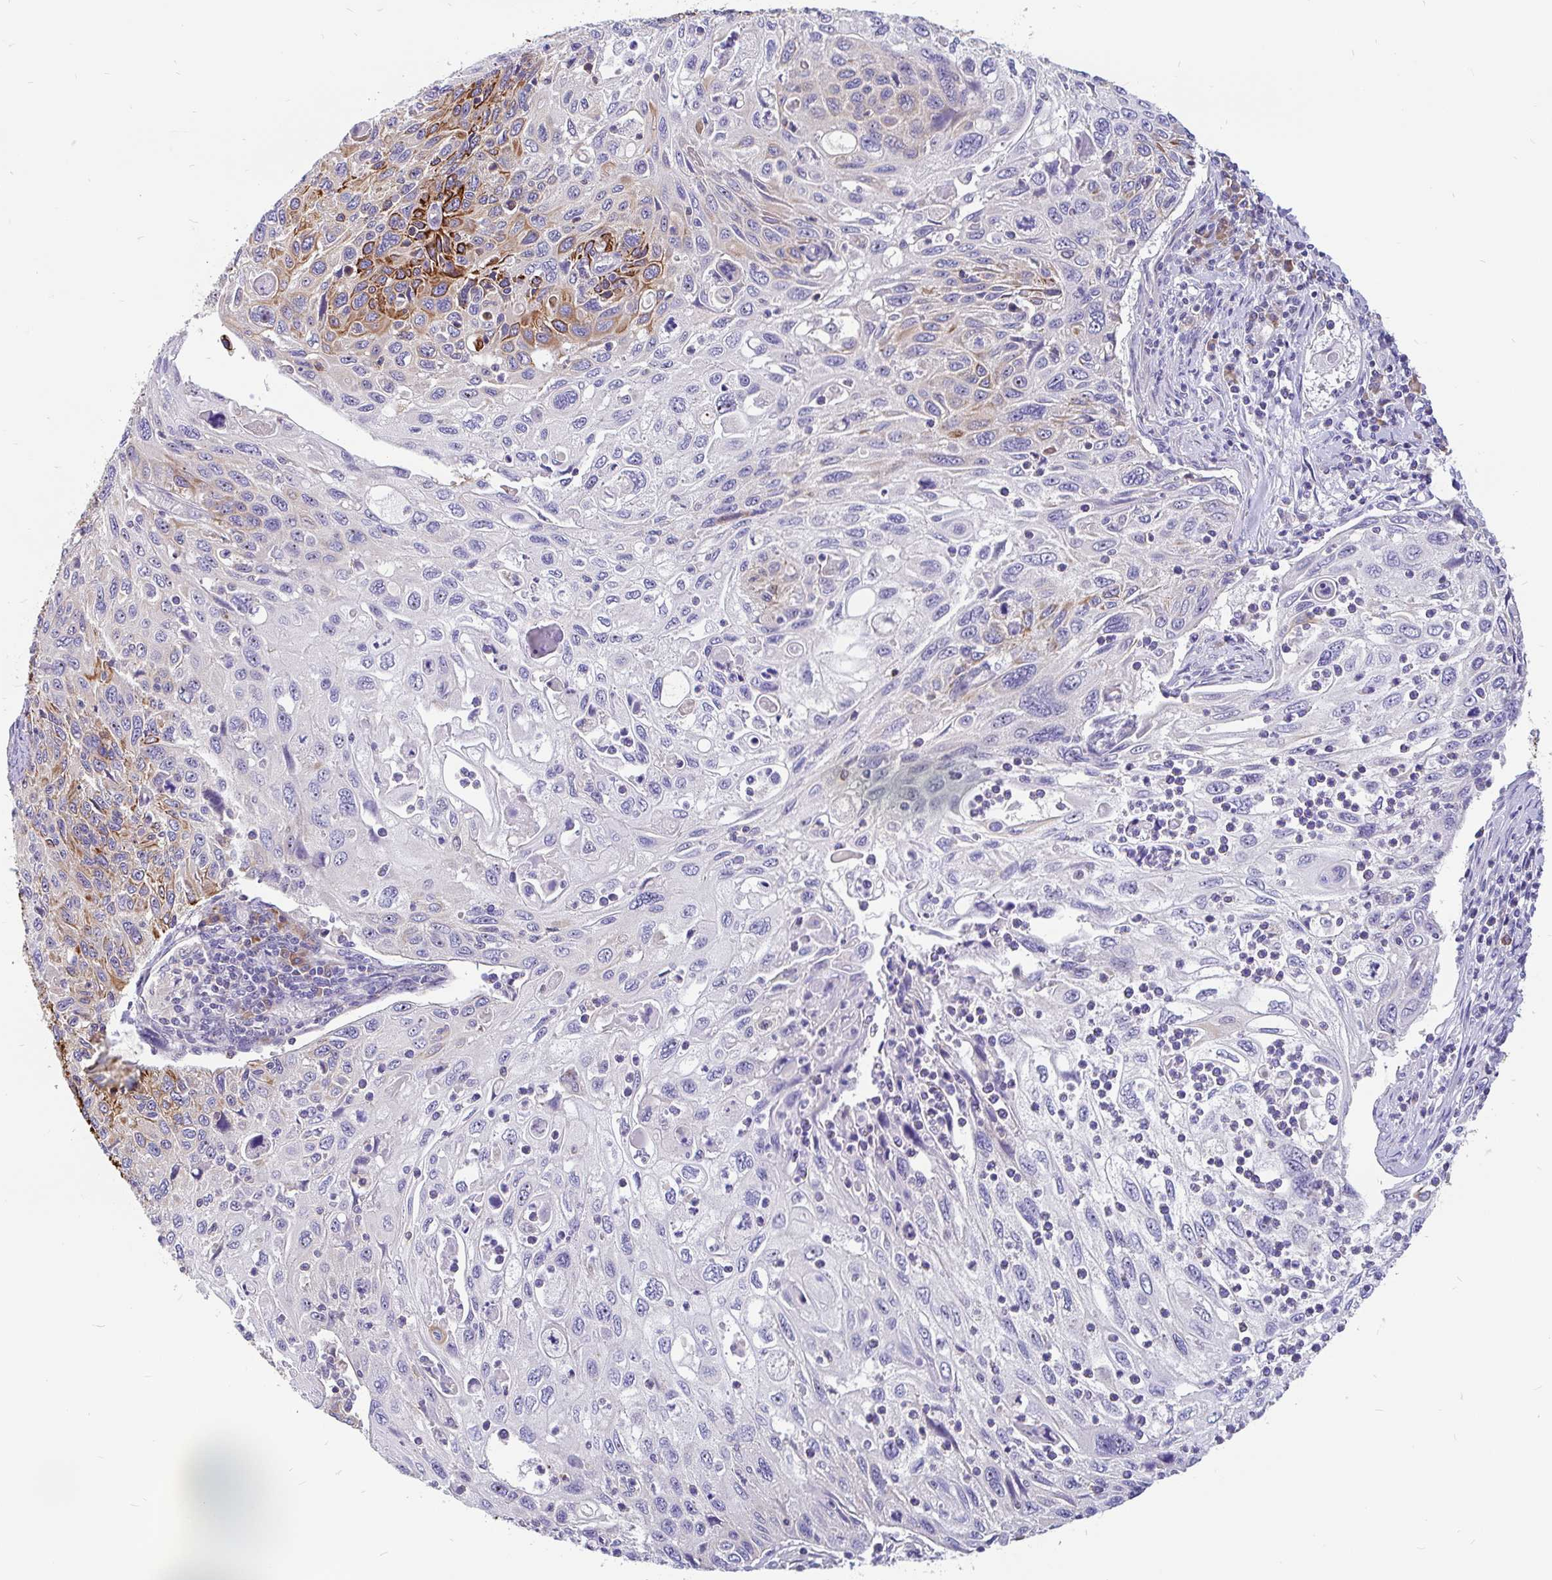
{"staining": {"intensity": "strong", "quantity": "<25%", "location": "cytoplasmic/membranous"}, "tissue": "cervical cancer", "cell_type": "Tumor cells", "image_type": "cancer", "snomed": [{"axis": "morphology", "description": "Squamous cell carcinoma, NOS"}, {"axis": "topography", "description": "Cervix"}], "caption": "Human squamous cell carcinoma (cervical) stained for a protein (brown) displays strong cytoplasmic/membranous positive staining in approximately <25% of tumor cells.", "gene": "LRRC26", "patient": {"sex": "female", "age": 70}}